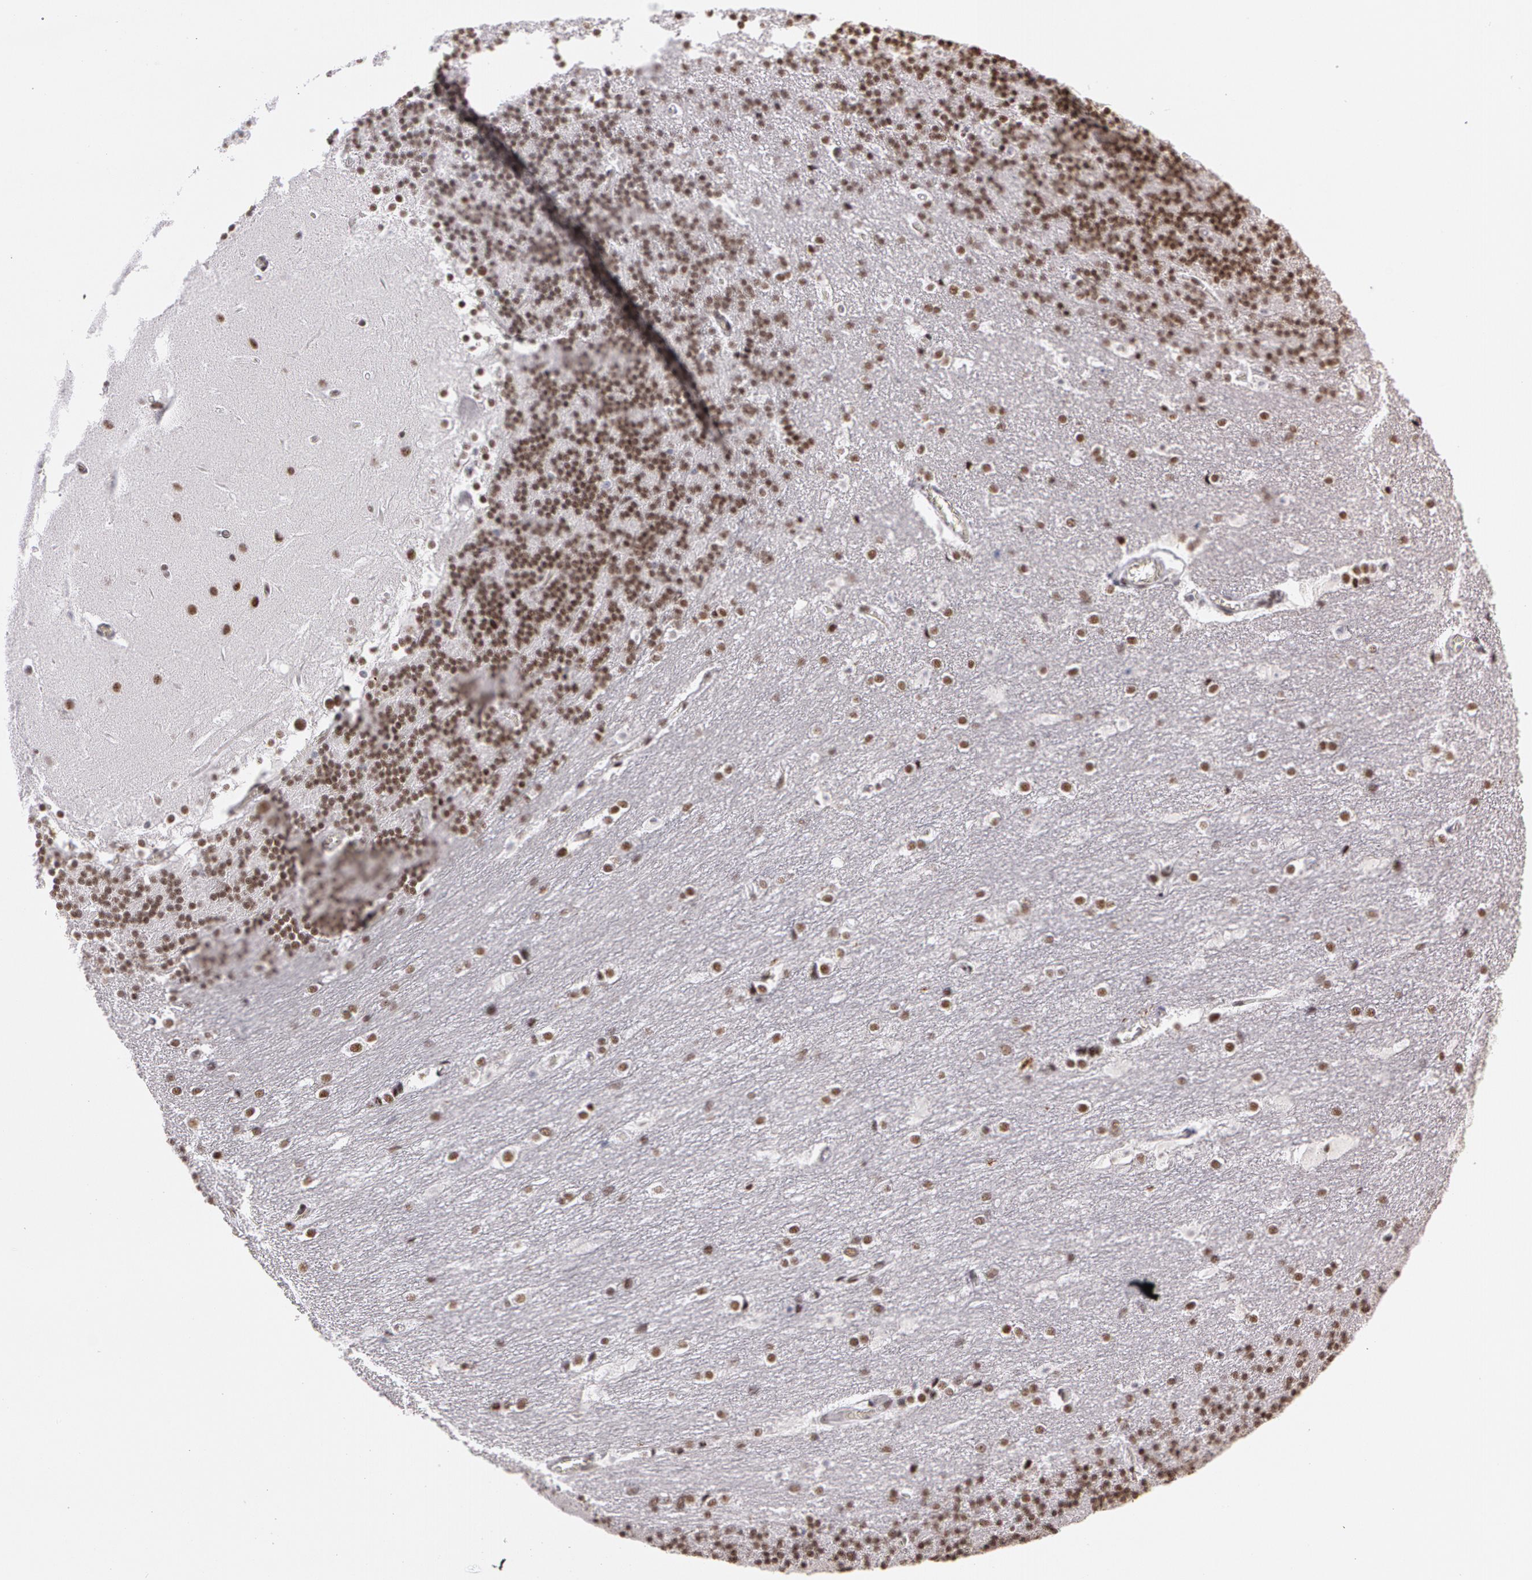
{"staining": {"intensity": "strong", "quantity": ">75%", "location": "nuclear"}, "tissue": "cerebellum", "cell_type": "Cells in granular layer", "image_type": "normal", "snomed": [{"axis": "morphology", "description": "Normal tissue, NOS"}, {"axis": "topography", "description": "Cerebellum"}], "caption": "Protein expression by IHC reveals strong nuclear staining in approximately >75% of cells in granular layer in benign cerebellum. The protein is stained brown, and the nuclei are stained in blue (DAB IHC with brightfield microscopy, high magnification).", "gene": "PNN", "patient": {"sex": "female", "age": 19}}